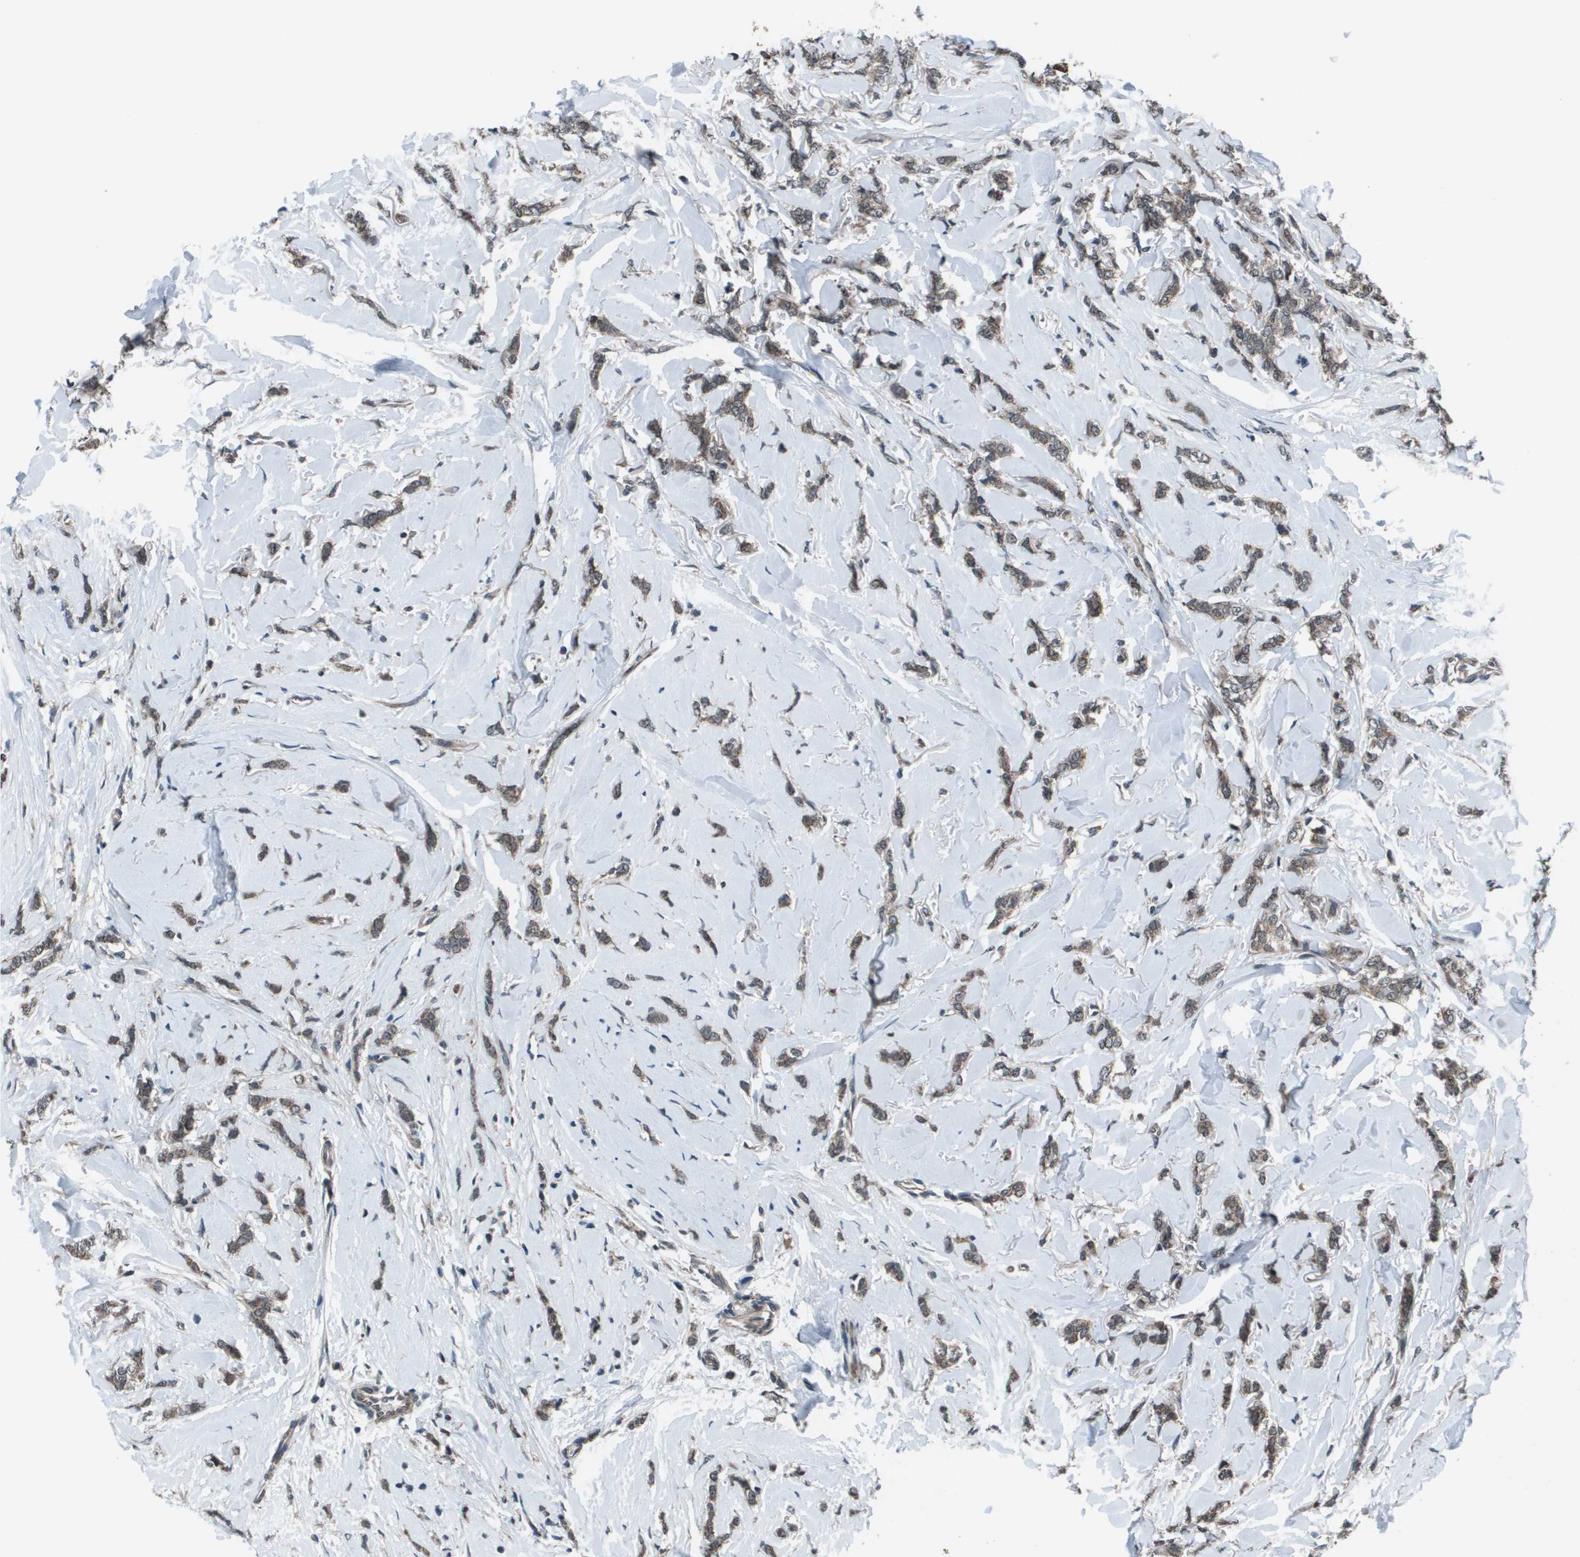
{"staining": {"intensity": "moderate", "quantity": ">75%", "location": "cytoplasmic/membranous"}, "tissue": "breast cancer", "cell_type": "Tumor cells", "image_type": "cancer", "snomed": [{"axis": "morphology", "description": "Lobular carcinoma"}, {"axis": "topography", "description": "Skin"}, {"axis": "topography", "description": "Breast"}], "caption": "Approximately >75% of tumor cells in human breast cancer display moderate cytoplasmic/membranous protein positivity as visualized by brown immunohistochemical staining.", "gene": "PPFIA1", "patient": {"sex": "female", "age": 46}}